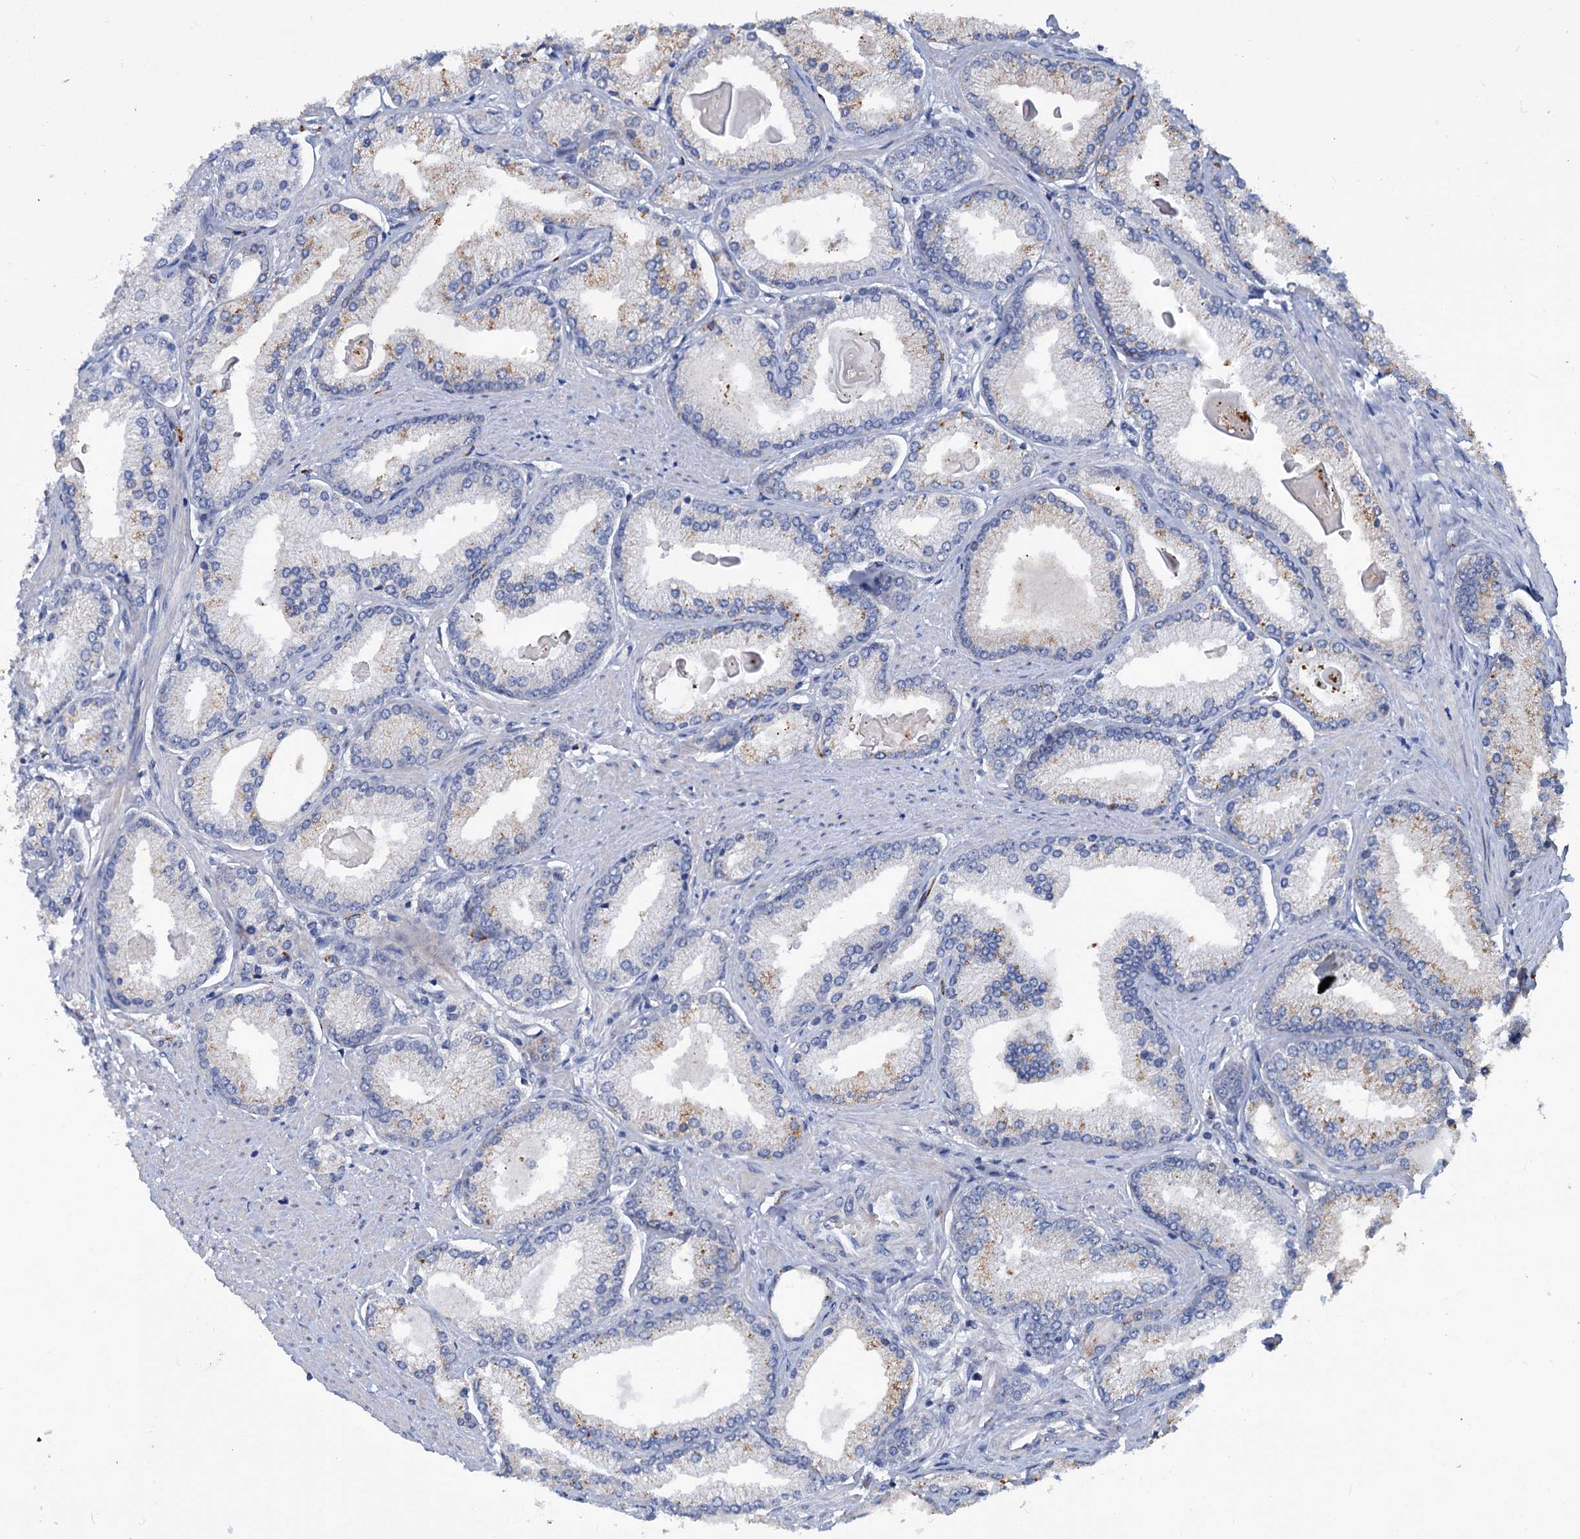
{"staining": {"intensity": "weak", "quantity": "<25%", "location": "cytoplasmic/membranous"}, "tissue": "prostate cancer", "cell_type": "Tumor cells", "image_type": "cancer", "snomed": [{"axis": "morphology", "description": "Adenocarcinoma, High grade"}, {"axis": "topography", "description": "Prostate"}], "caption": "Immunohistochemistry (IHC) image of prostate adenocarcinoma (high-grade) stained for a protein (brown), which exhibits no staining in tumor cells.", "gene": "FAM111B", "patient": {"sex": "male", "age": 66}}